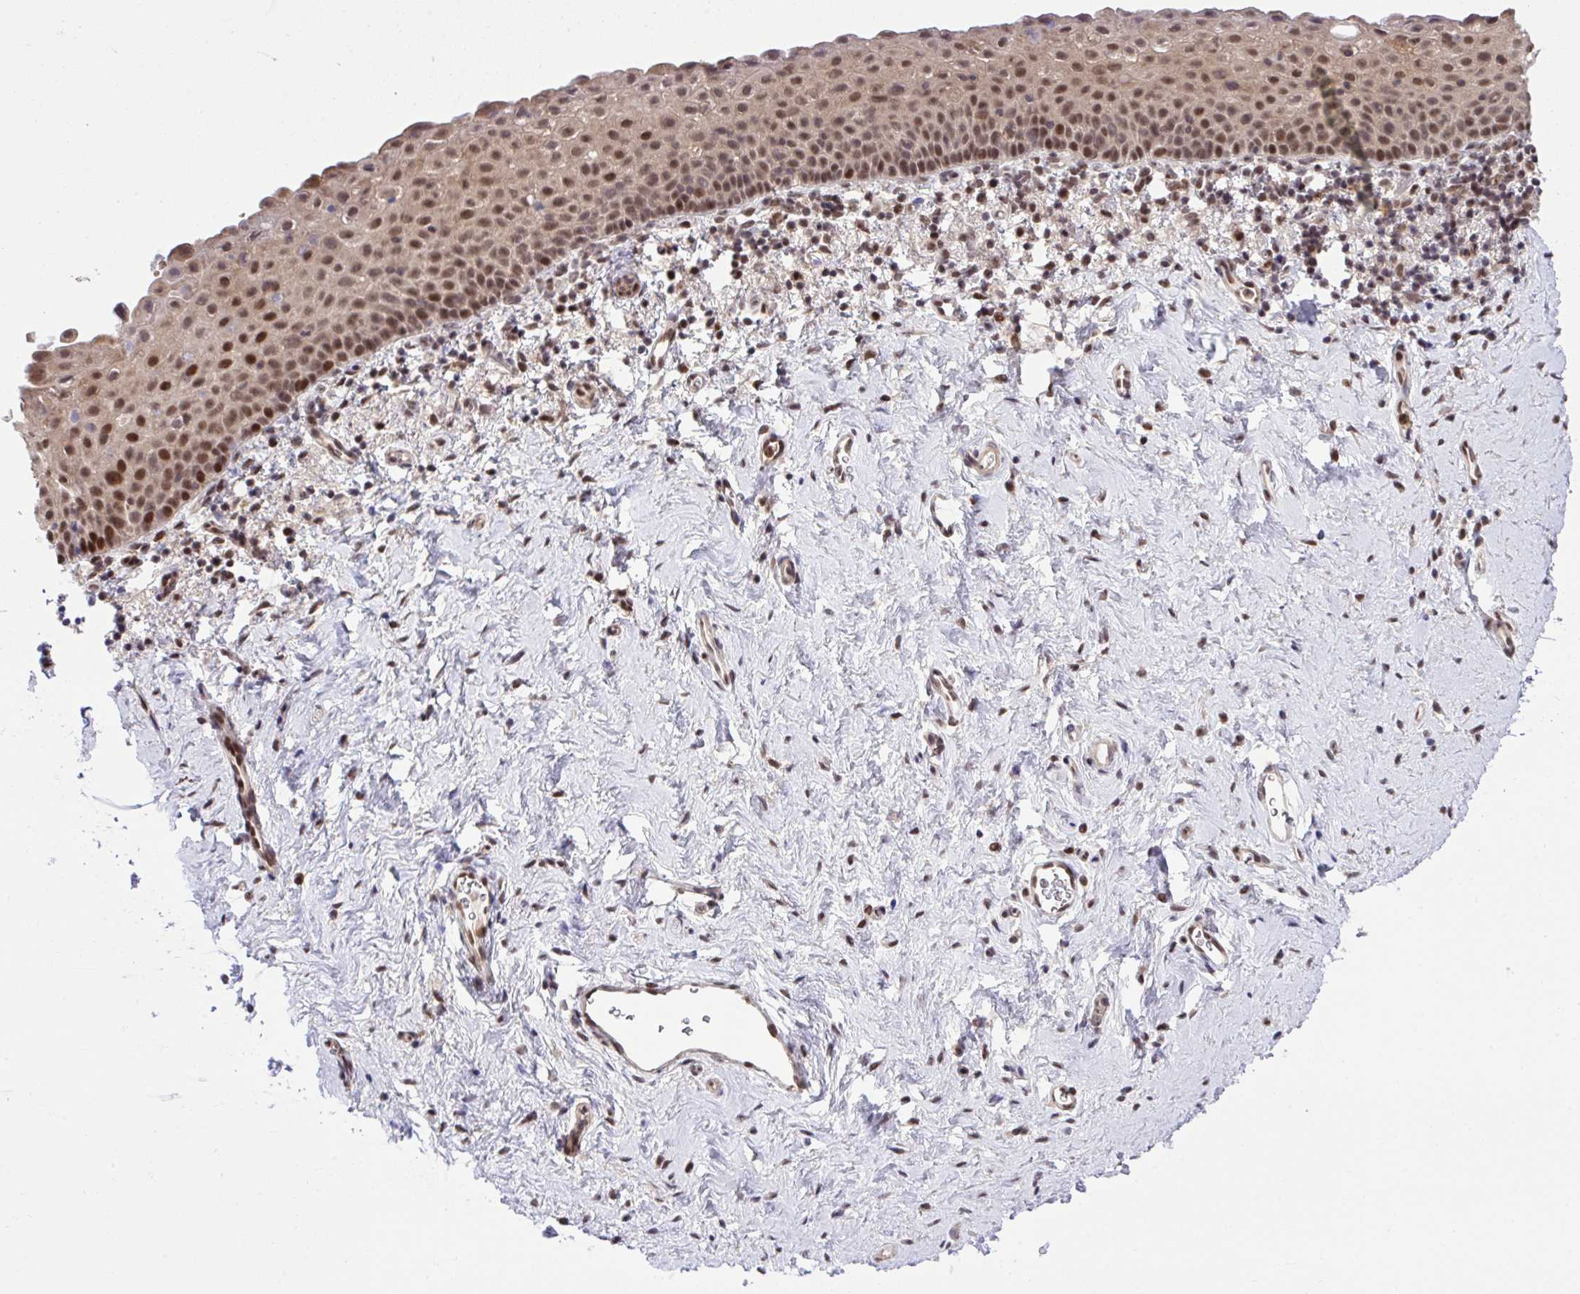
{"staining": {"intensity": "moderate", "quantity": ">75%", "location": "nuclear"}, "tissue": "vagina", "cell_type": "Squamous epithelial cells", "image_type": "normal", "snomed": [{"axis": "morphology", "description": "Normal tissue, NOS"}, {"axis": "topography", "description": "Vagina"}], "caption": "DAB immunohistochemical staining of unremarkable vagina demonstrates moderate nuclear protein expression in about >75% of squamous epithelial cells. (Stains: DAB in brown, nuclei in blue, Microscopy: brightfield microscopy at high magnification).", "gene": "GLIS3", "patient": {"sex": "female", "age": 61}}